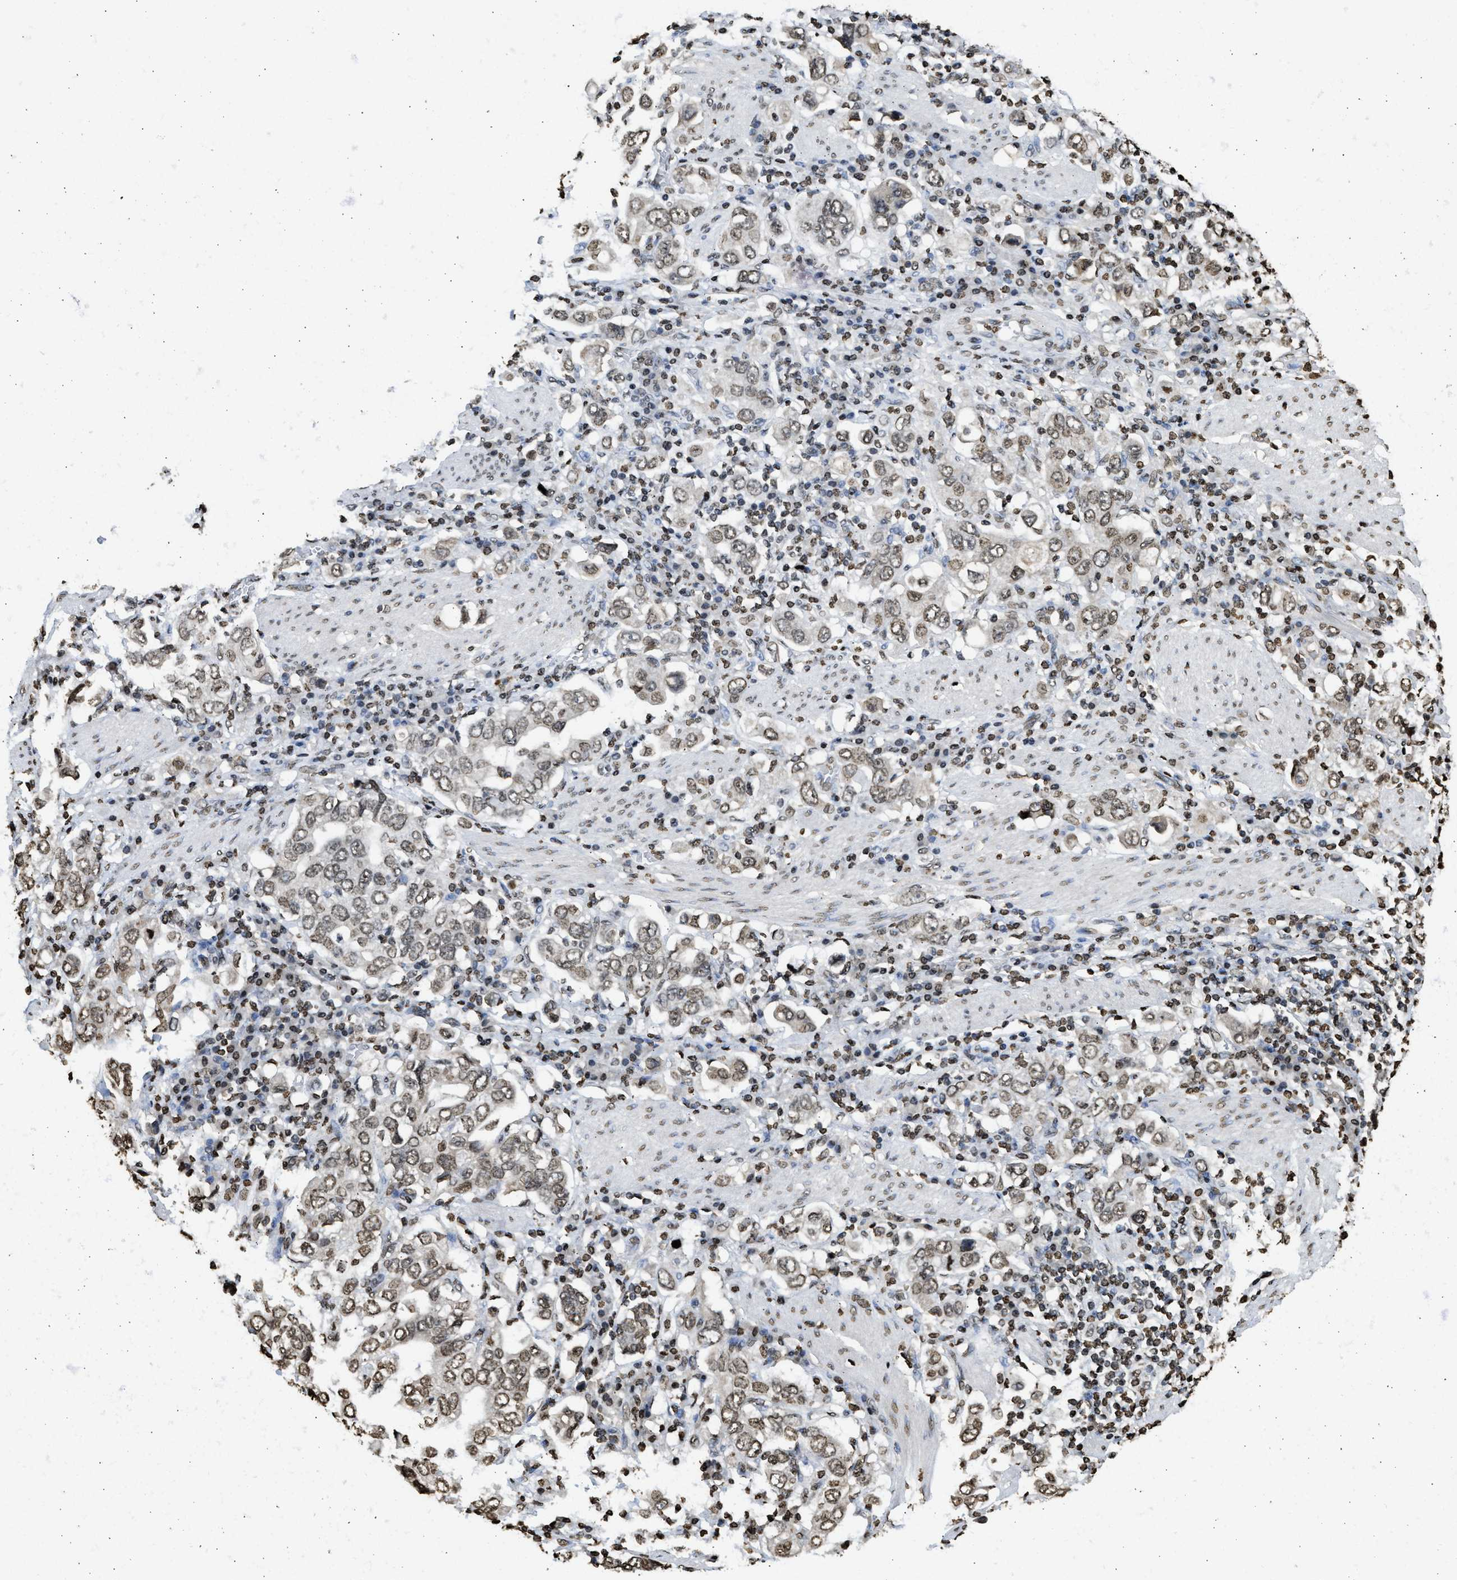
{"staining": {"intensity": "weak", "quantity": ">75%", "location": "nuclear"}, "tissue": "stomach cancer", "cell_type": "Tumor cells", "image_type": "cancer", "snomed": [{"axis": "morphology", "description": "Adenocarcinoma, NOS"}, {"axis": "topography", "description": "Stomach, upper"}], "caption": "This photomicrograph shows IHC staining of human stomach cancer (adenocarcinoma), with low weak nuclear expression in about >75% of tumor cells.", "gene": "RRAGC", "patient": {"sex": "male", "age": 62}}